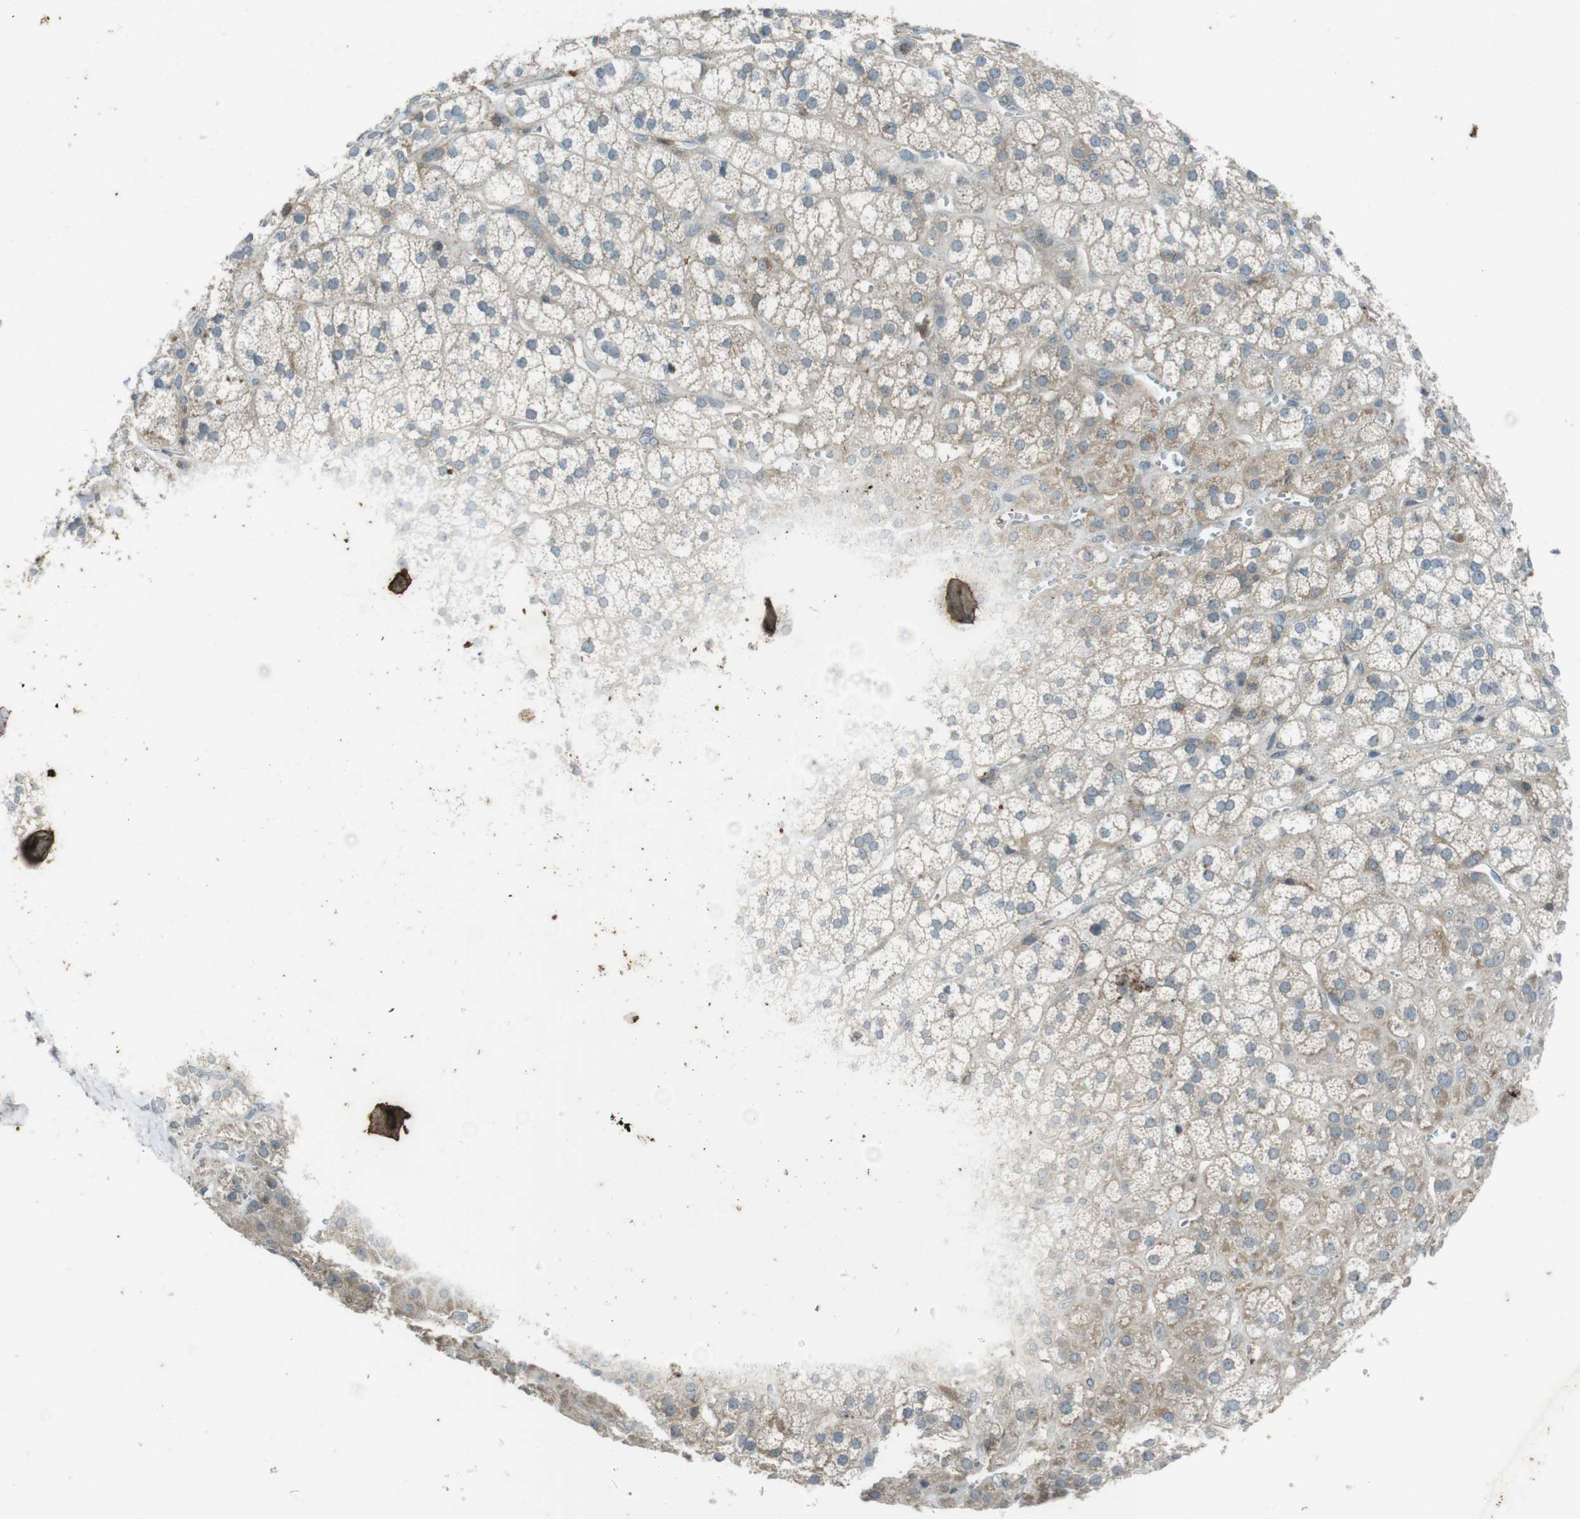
{"staining": {"intensity": "weak", "quantity": "25%-75%", "location": "cytoplasmic/membranous"}, "tissue": "adrenal gland", "cell_type": "Glandular cells", "image_type": "normal", "snomed": [{"axis": "morphology", "description": "Normal tissue, NOS"}, {"axis": "topography", "description": "Adrenal gland"}], "caption": "Adrenal gland stained with a protein marker demonstrates weak staining in glandular cells.", "gene": "ZYX", "patient": {"sex": "male", "age": 56}}